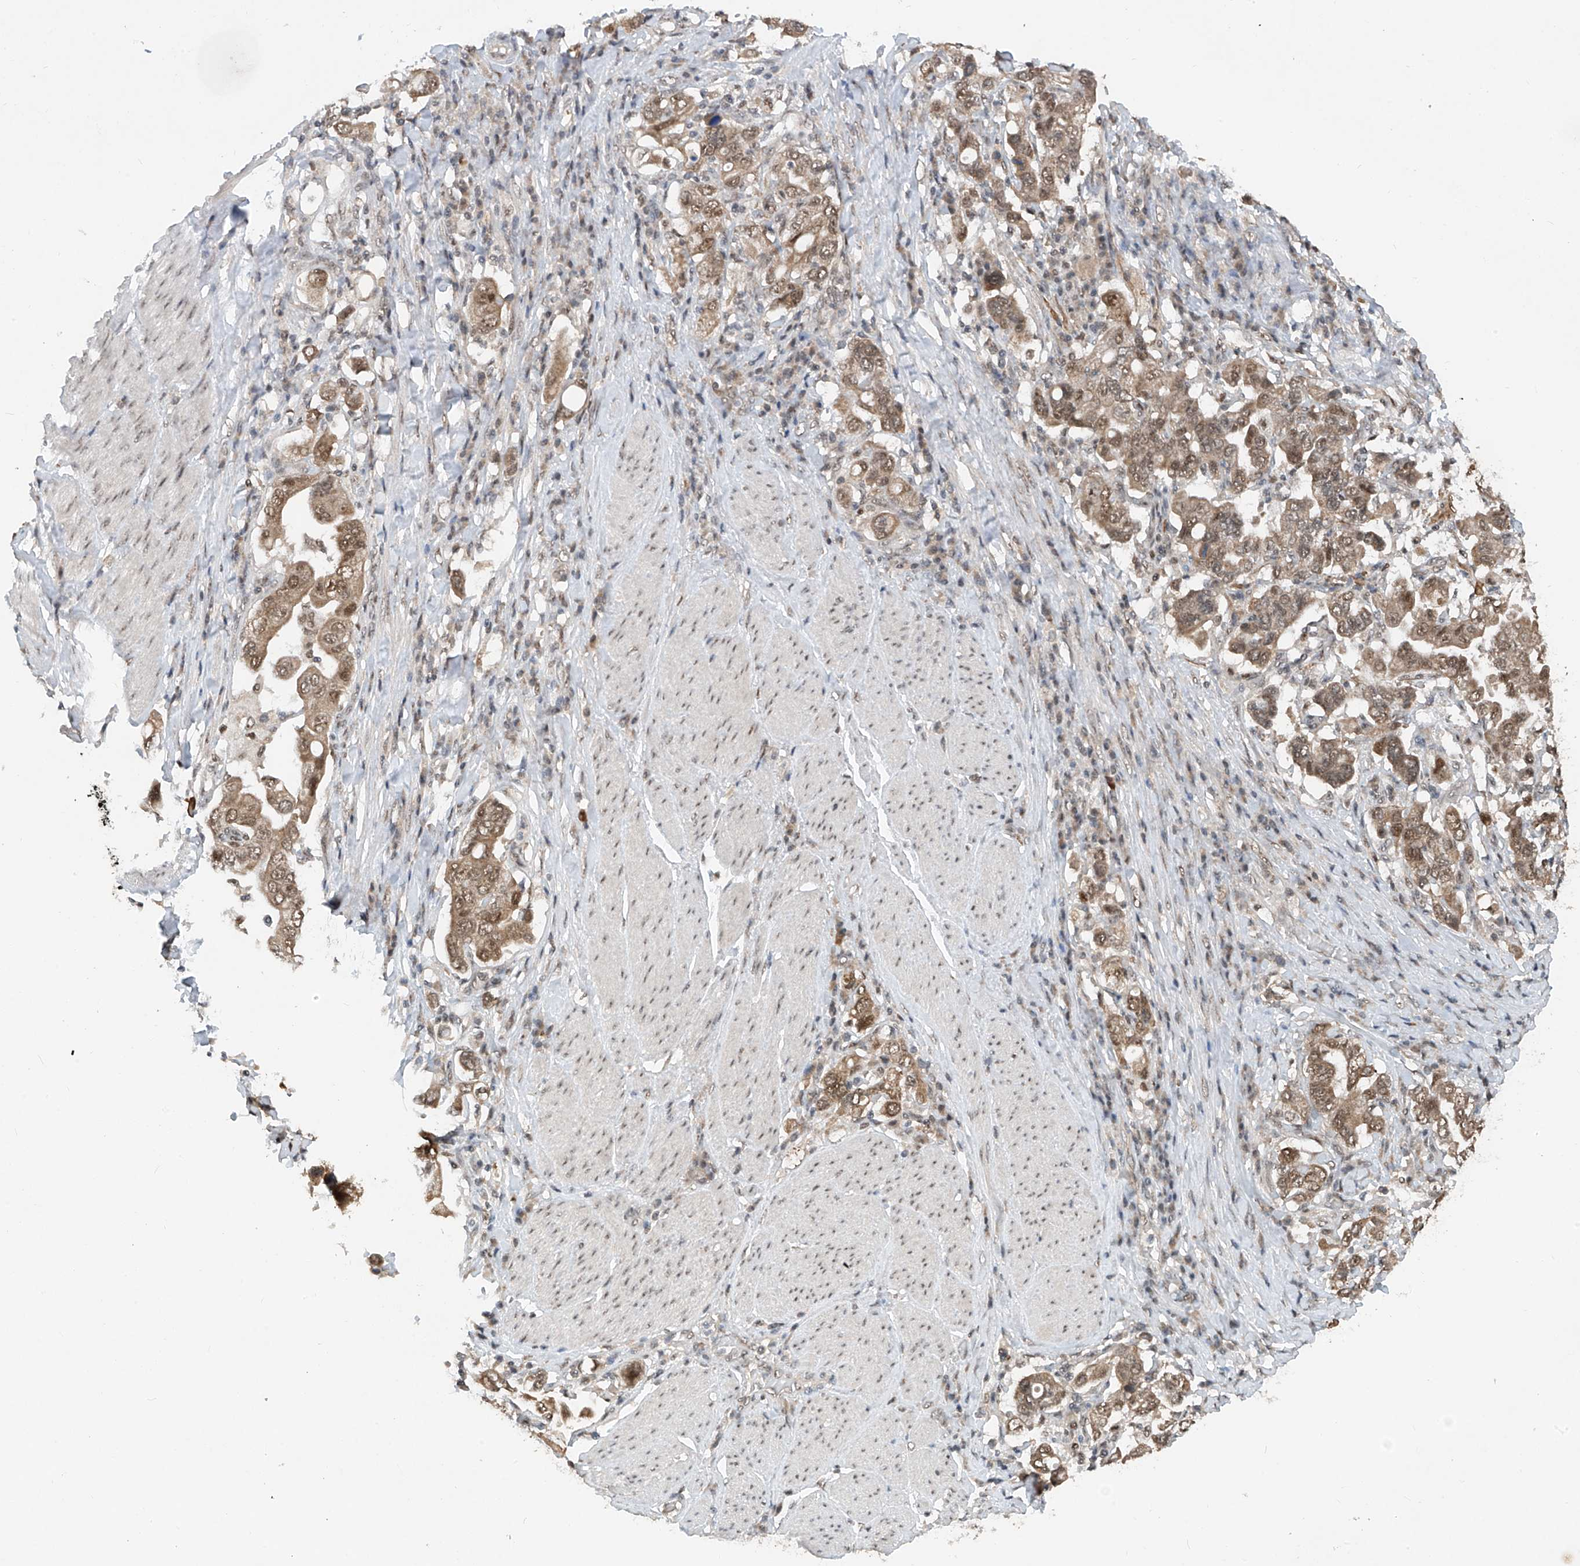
{"staining": {"intensity": "moderate", "quantity": ">75%", "location": "cytoplasmic/membranous,nuclear"}, "tissue": "stomach cancer", "cell_type": "Tumor cells", "image_type": "cancer", "snomed": [{"axis": "morphology", "description": "Adenocarcinoma, NOS"}, {"axis": "topography", "description": "Stomach, upper"}], "caption": "A brown stain highlights moderate cytoplasmic/membranous and nuclear positivity of a protein in human stomach cancer (adenocarcinoma) tumor cells. The staining was performed using DAB to visualize the protein expression in brown, while the nuclei were stained in blue with hematoxylin (Magnification: 20x).", "gene": "RPAIN", "patient": {"sex": "male", "age": 62}}